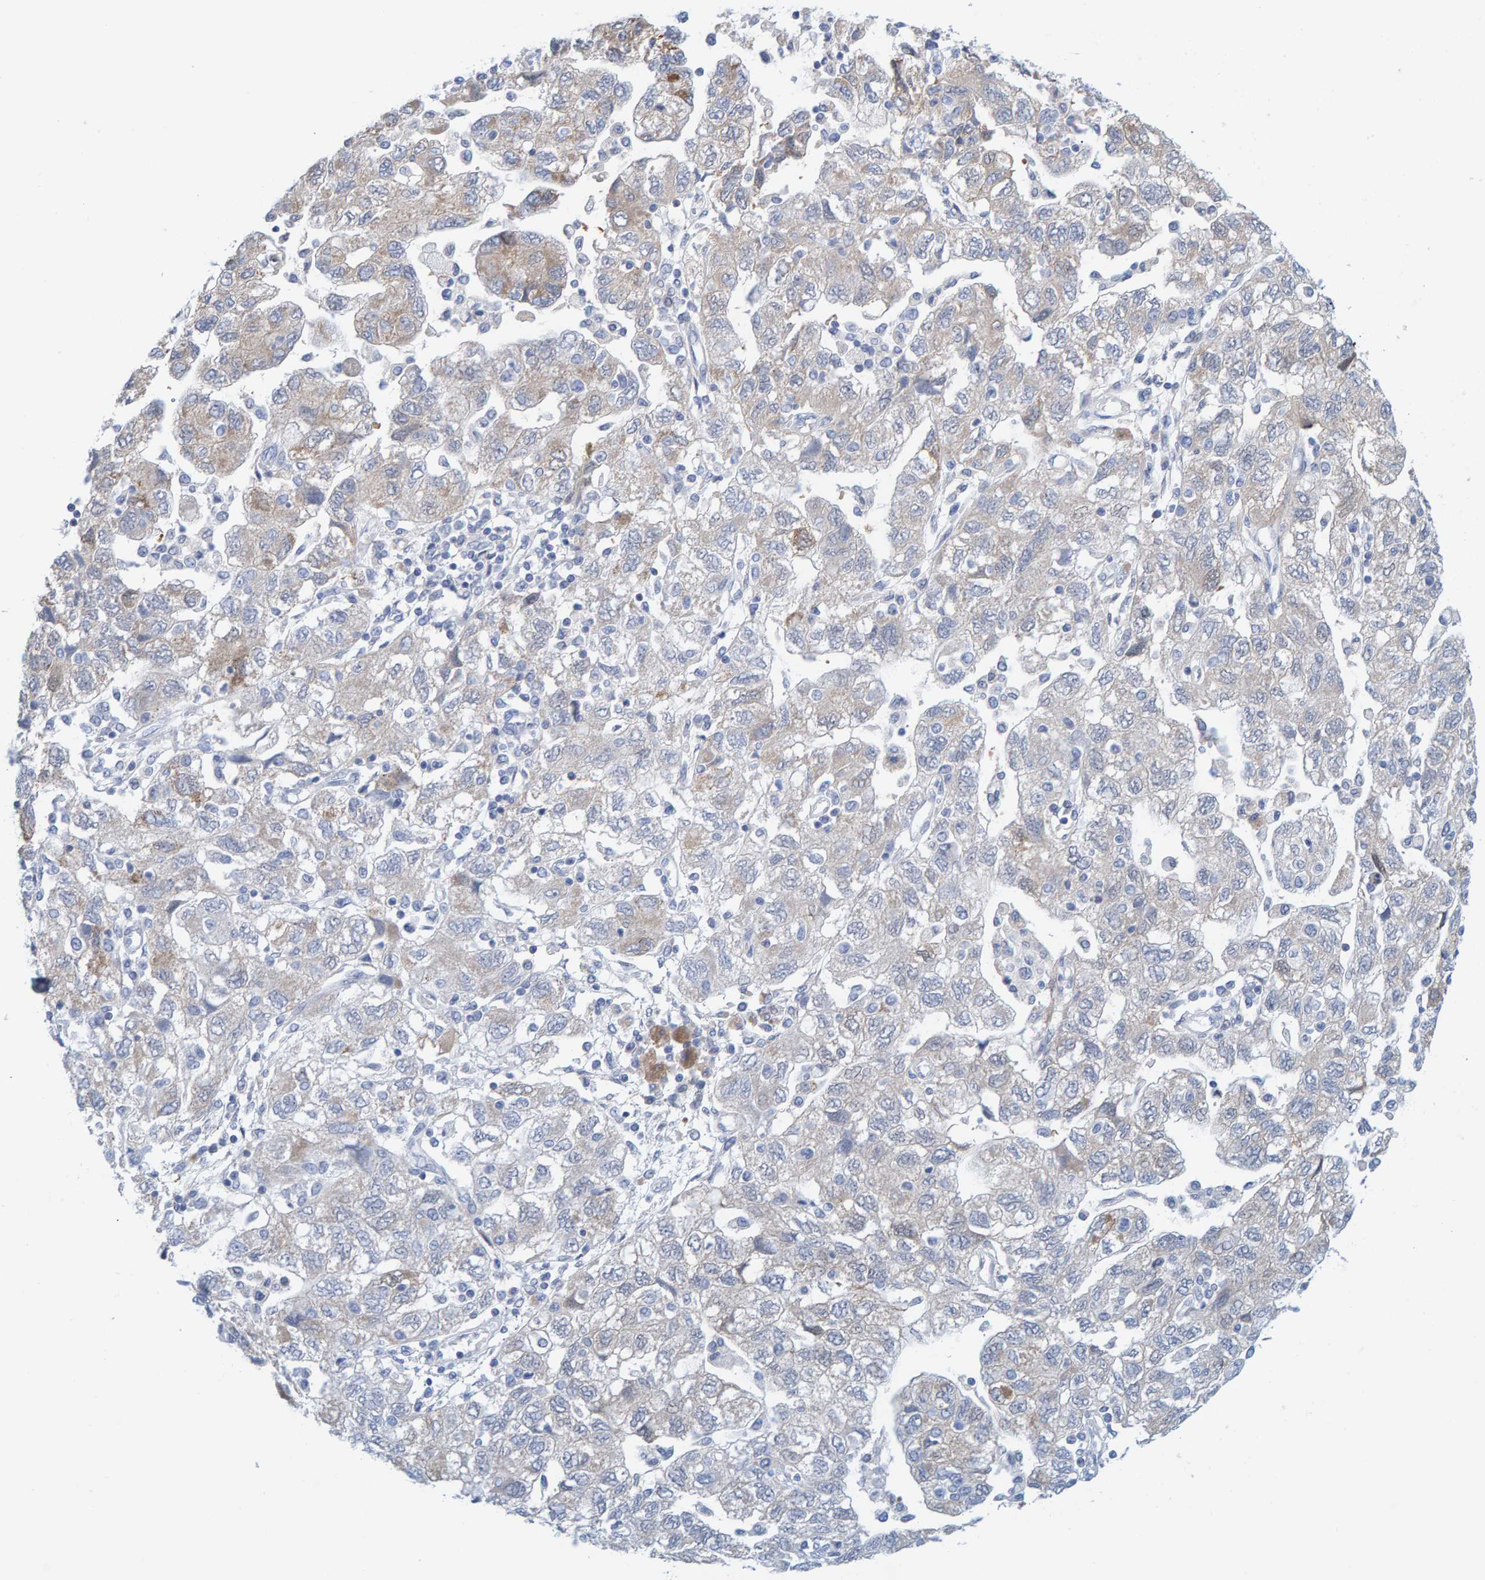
{"staining": {"intensity": "weak", "quantity": "25%-75%", "location": "cytoplasmic/membranous"}, "tissue": "ovarian cancer", "cell_type": "Tumor cells", "image_type": "cancer", "snomed": [{"axis": "morphology", "description": "Carcinoma, NOS"}, {"axis": "morphology", "description": "Cystadenocarcinoma, serous, NOS"}, {"axis": "topography", "description": "Ovary"}], "caption": "An immunohistochemistry (IHC) micrograph of tumor tissue is shown. Protein staining in brown shows weak cytoplasmic/membranous positivity in ovarian cancer within tumor cells.", "gene": "KLHL11", "patient": {"sex": "female", "age": 69}}